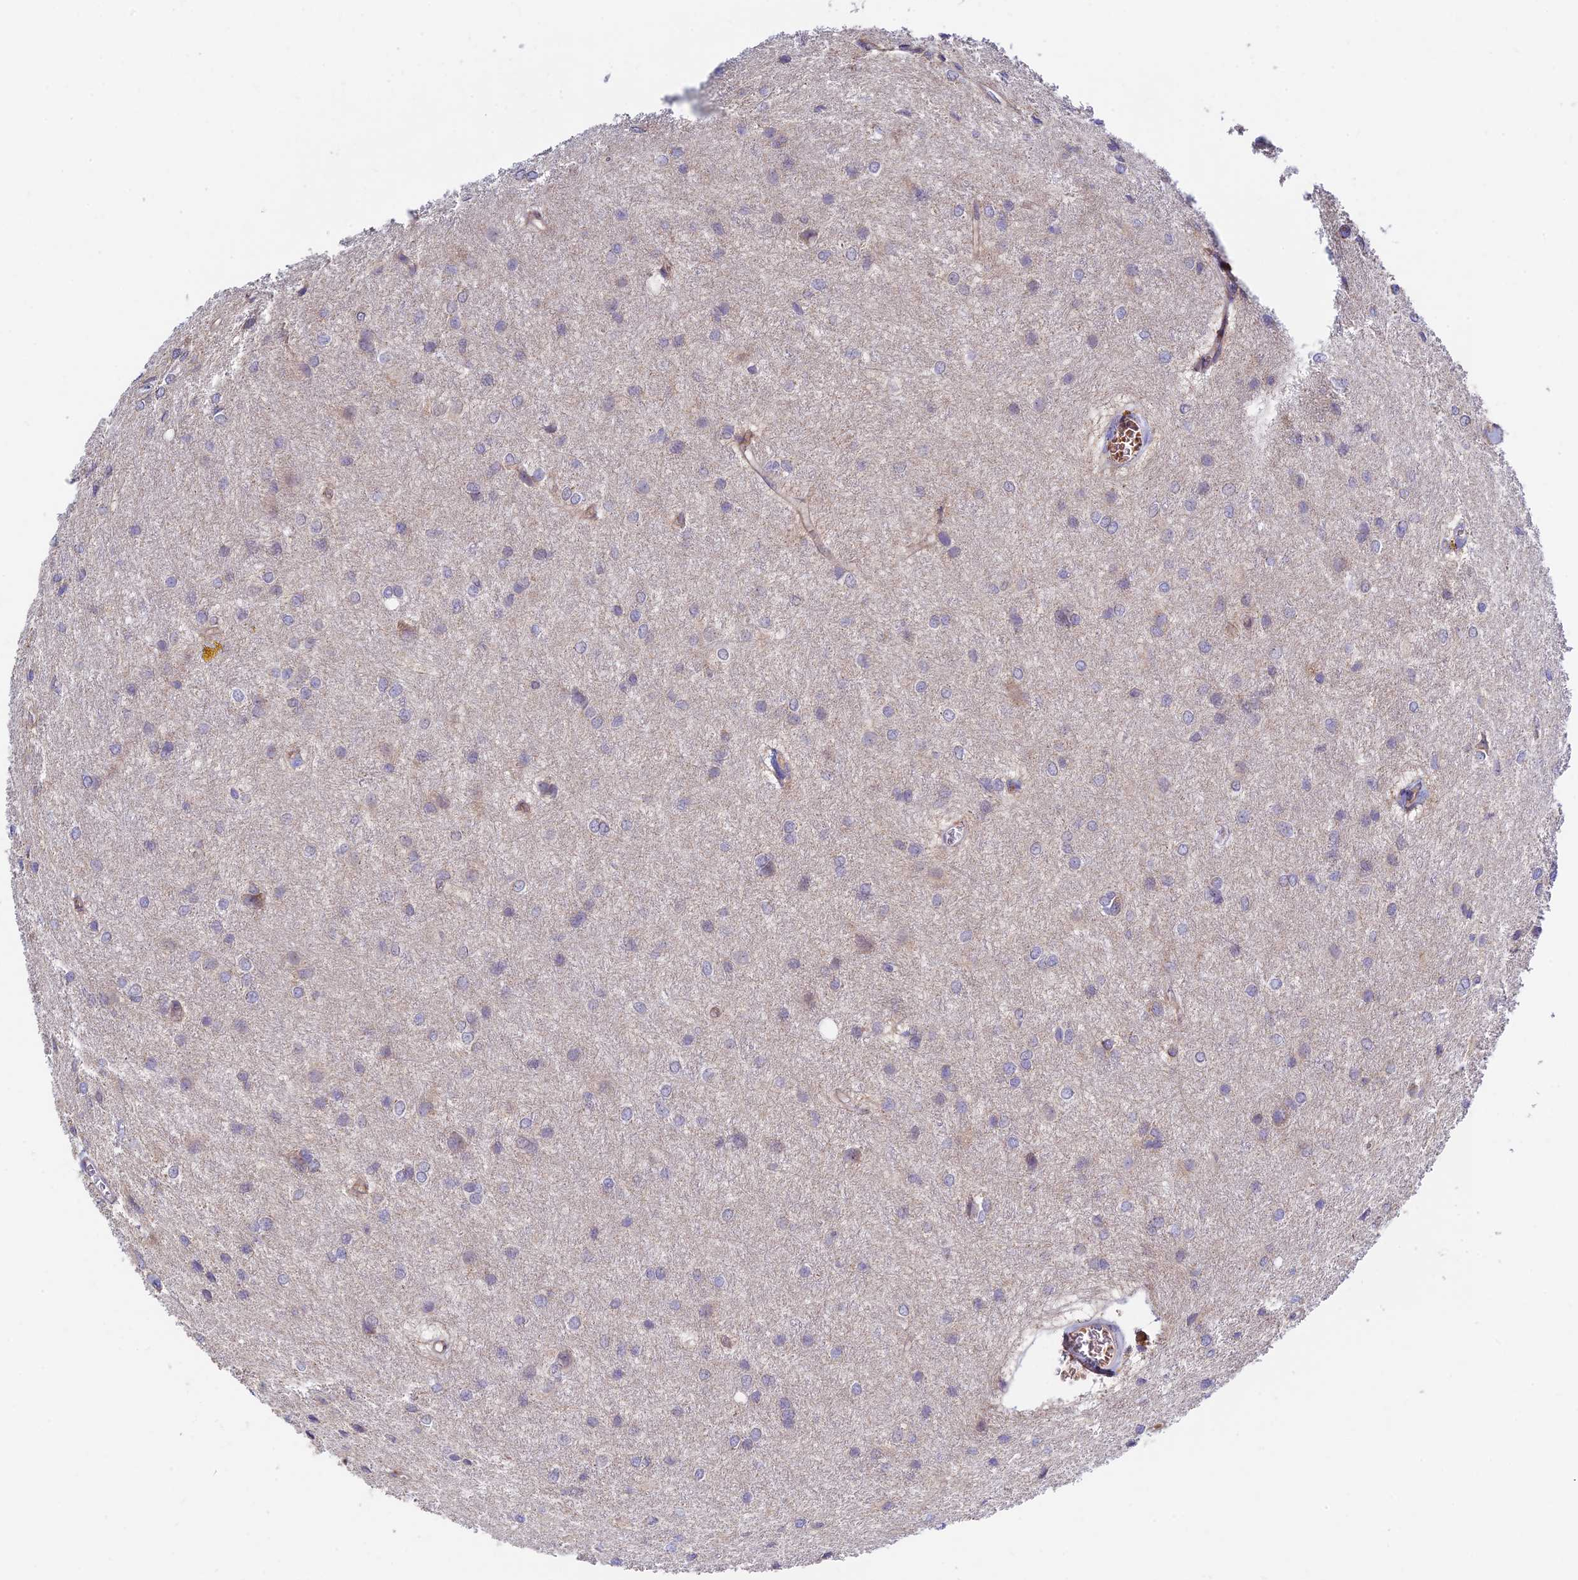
{"staining": {"intensity": "negative", "quantity": "none", "location": "none"}, "tissue": "glioma", "cell_type": "Tumor cells", "image_type": "cancer", "snomed": [{"axis": "morphology", "description": "Glioma, malignant, High grade"}, {"axis": "topography", "description": "Brain"}], "caption": "Immunohistochemistry (IHC) micrograph of neoplastic tissue: human glioma stained with DAB (3,3'-diaminobenzidine) demonstrates no significant protein positivity in tumor cells.", "gene": "FUOM", "patient": {"sex": "female", "age": 50}}